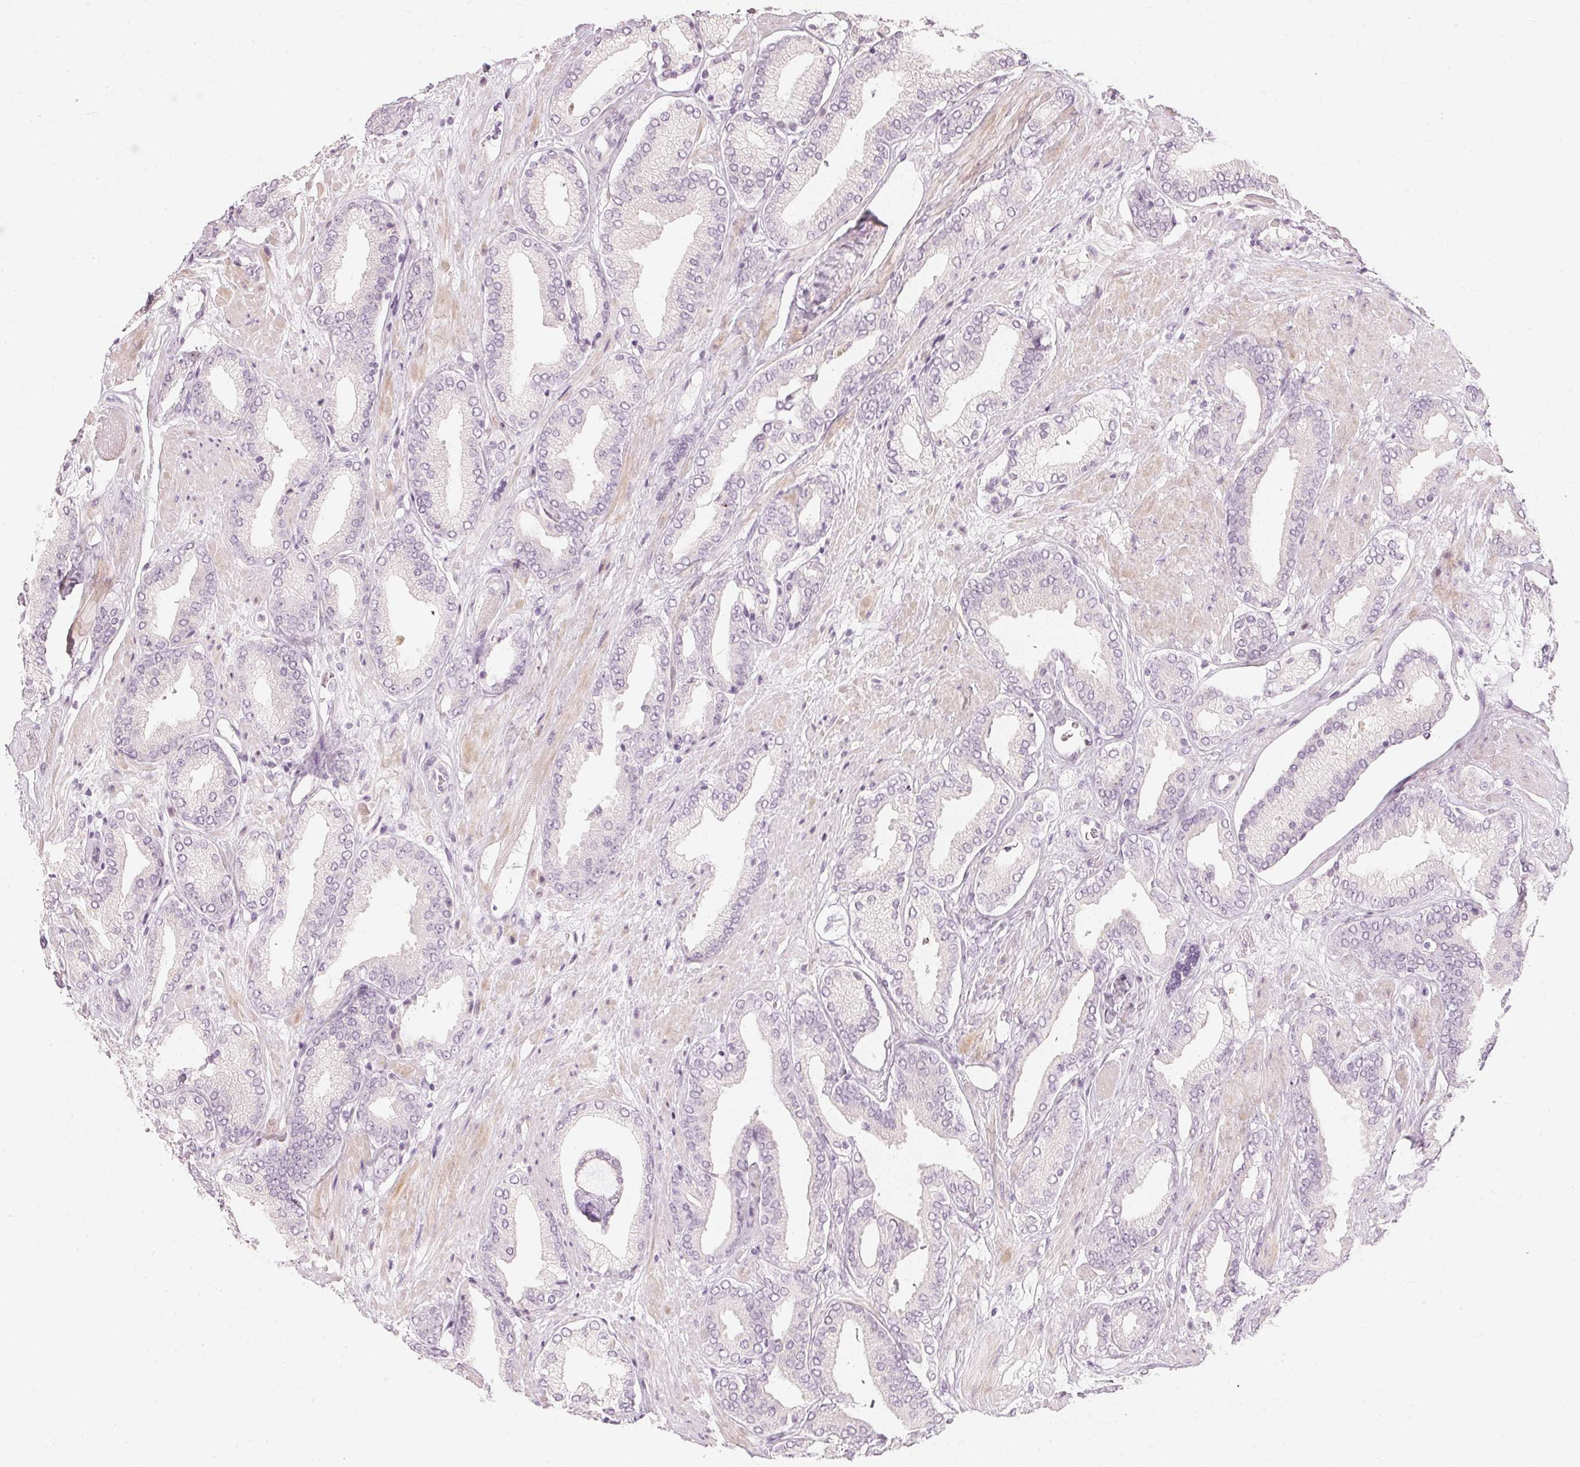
{"staining": {"intensity": "negative", "quantity": "none", "location": "none"}, "tissue": "prostate cancer", "cell_type": "Tumor cells", "image_type": "cancer", "snomed": [{"axis": "morphology", "description": "Adenocarcinoma, High grade"}, {"axis": "topography", "description": "Prostate"}], "caption": "High magnification brightfield microscopy of prostate adenocarcinoma (high-grade) stained with DAB (3,3'-diaminobenzidine) (brown) and counterstained with hematoxylin (blue): tumor cells show no significant expression.", "gene": "CHST4", "patient": {"sex": "male", "age": 56}}